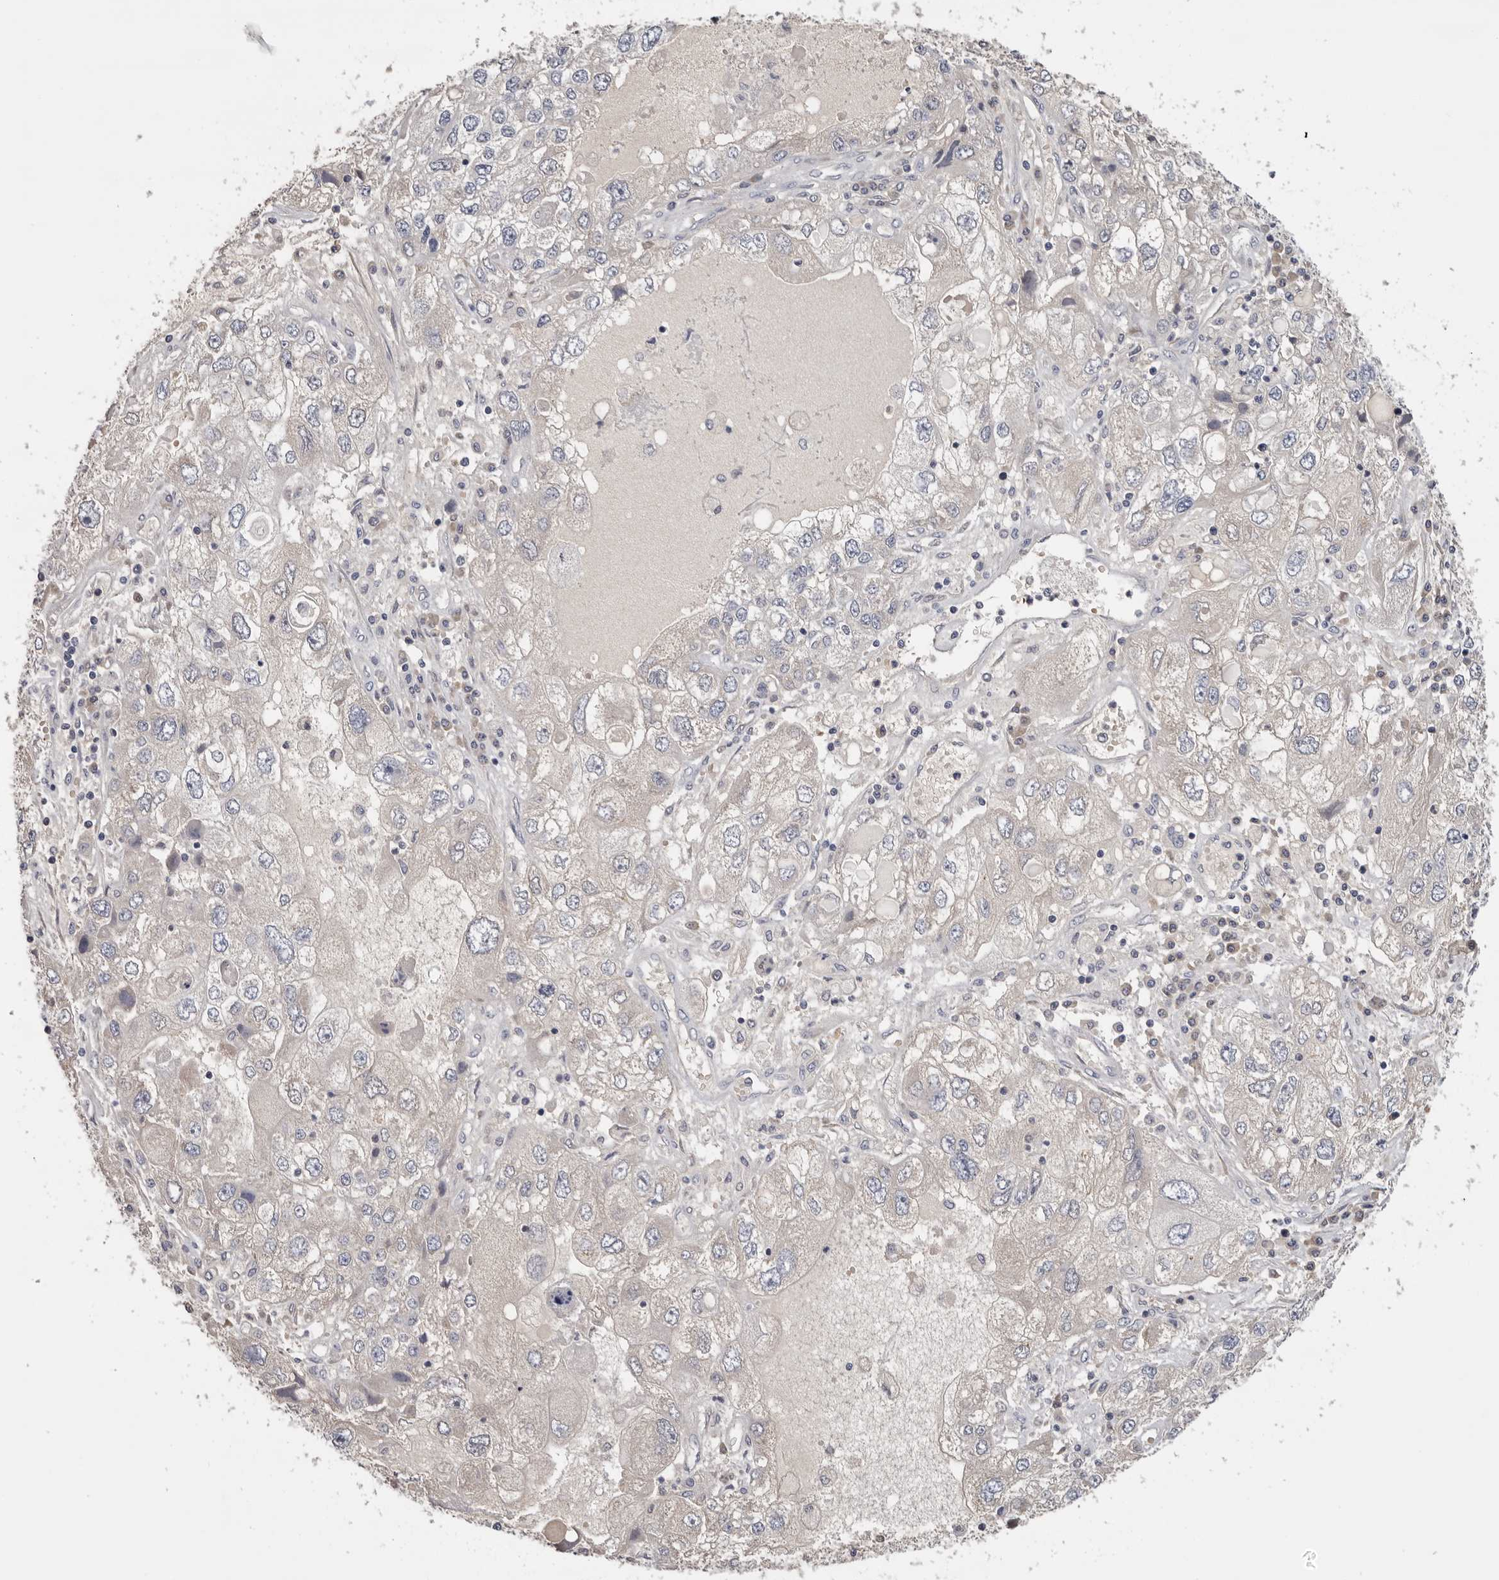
{"staining": {"intensity": "negative", "quantity": "none", "location": "none"}, "tissue": "endometrial cancer", "cell_type": "Tumor cells", "image_type": "cancer", "snomed": [{"axis": "morphology", "description": "Adenocarcinoma, NOS"}, {"axis": "topography", "description": "Endometrium"}], "caption": "There is no significant expression in tumor cells of endometrial cancer (adenocarcinoma). The staining was performed using DAB to visualize the protein expression in brown, while the nuclei were stained in blue with hematoxylin (Magnification: 20x).", "gene": "KIF2B", "patient": {"sex": "female", "age": 49}}